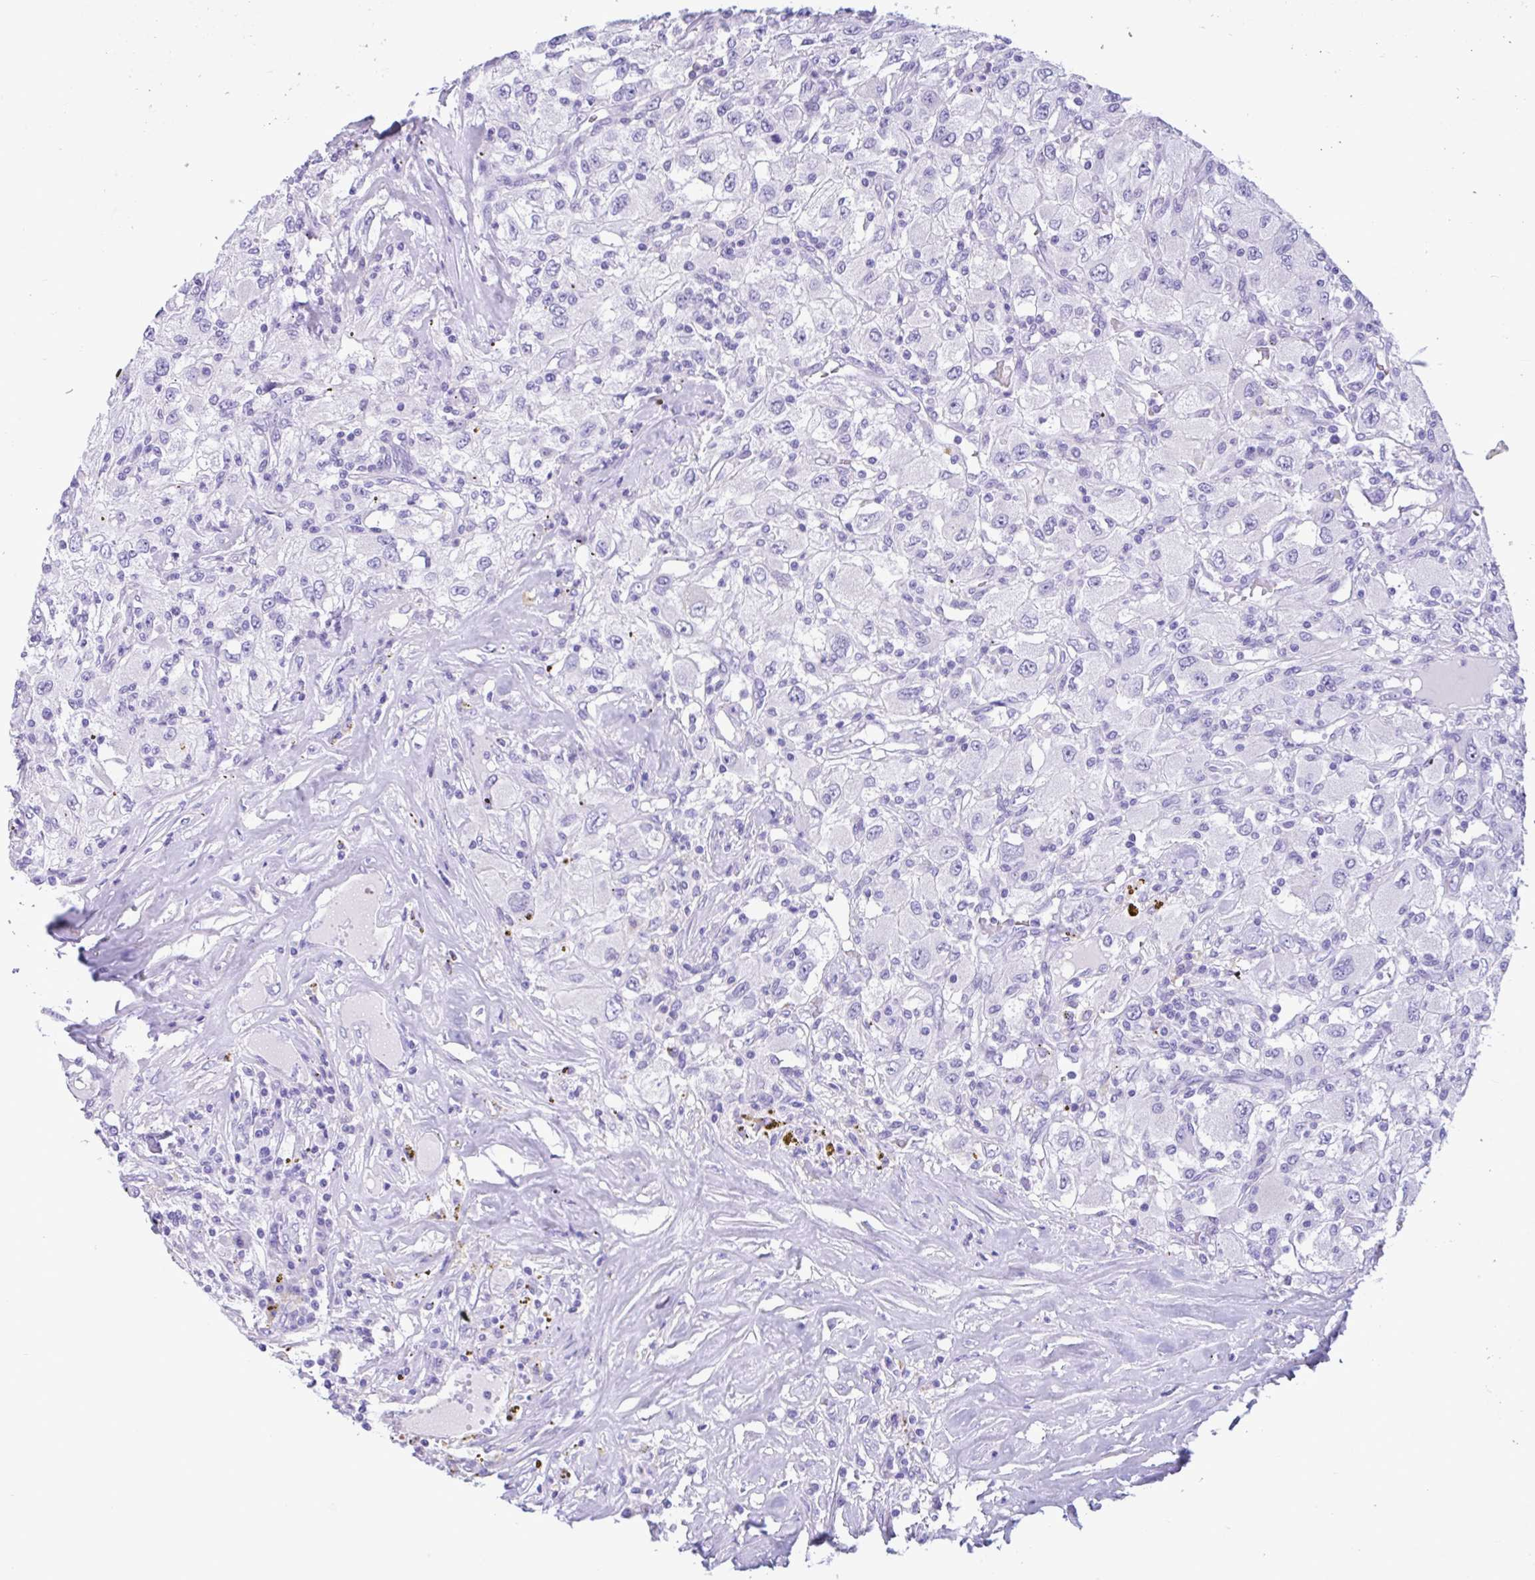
{"staining": {"intensity": "negative", "quantity": "none", "location": "none"}, "tissue": "renal cancer", "cell_type": "Tumor cells", "image_type": "cancer", "snomed": [{"axis": "morphology", "description": "Adenocarcinoma, NOS"}, {"axis": "topography", "description": "Kidney"}], "caption": "There is no significant expression in tumor cells of renal cancer.", "gene": "OR4N4", "patient": {"sex": "female", "age": 67}}